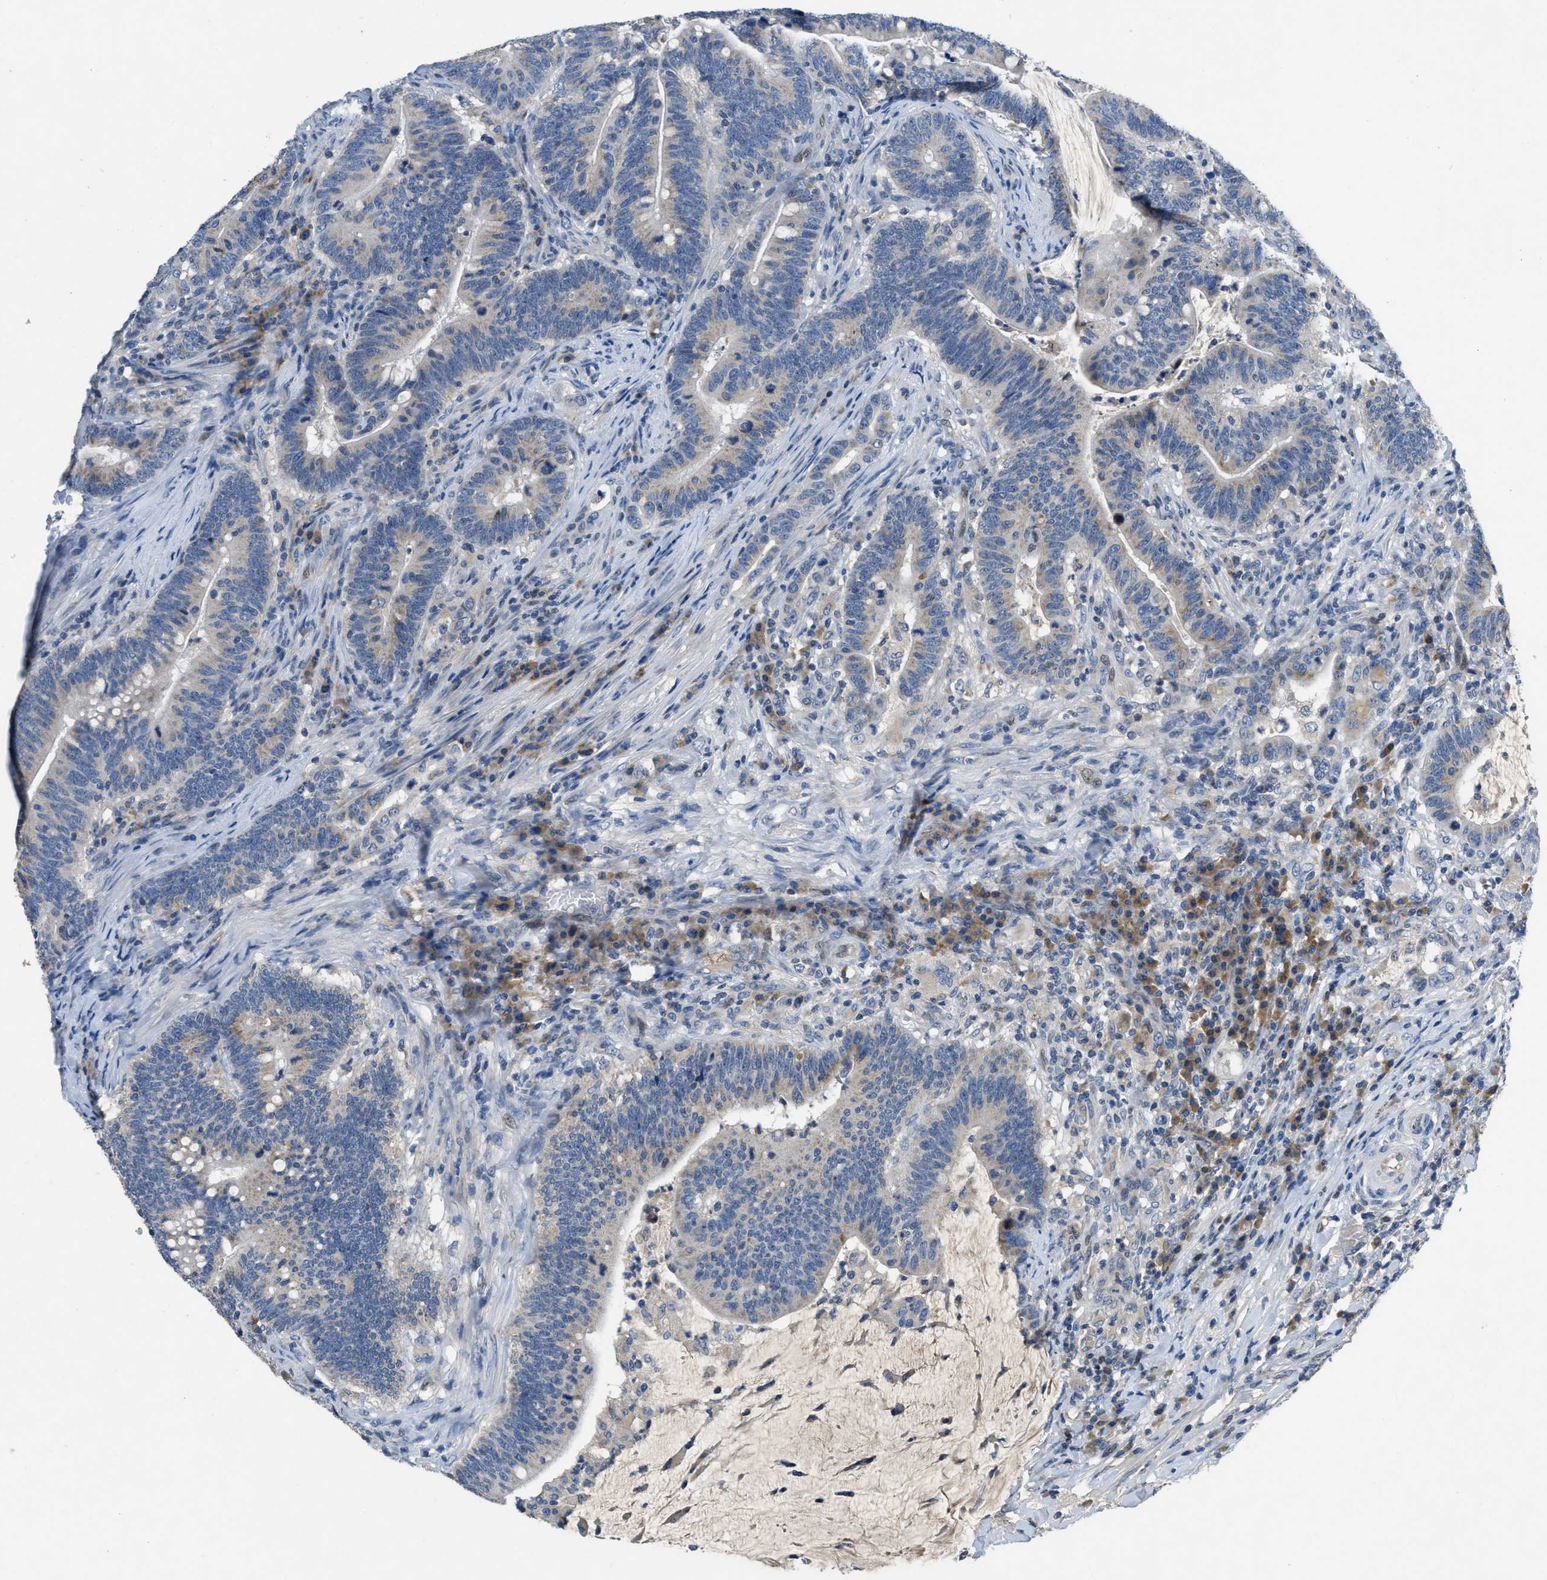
{"staining": {"intensity": "negative", "quantity": "none", "location": "none"}, "tissue": "colorectal cancer", "cell_type": "Tumor cells", "image_type": "cancer", "snomed": [{"axis": "morphology", "description": "Normal tissue, NOS"}, {"axis": "morphology", "description": "Adenocarcinoma, NOS"}, {"axis": "topography", "description": "Colon"}], "caption": "Colorectal cancer (adenocarcinoma) was stained to show a protein in brown. There is no significant staining in tumor cells.", "gene": "PNKD", "patient": {"sex": "female", "age": 66}}